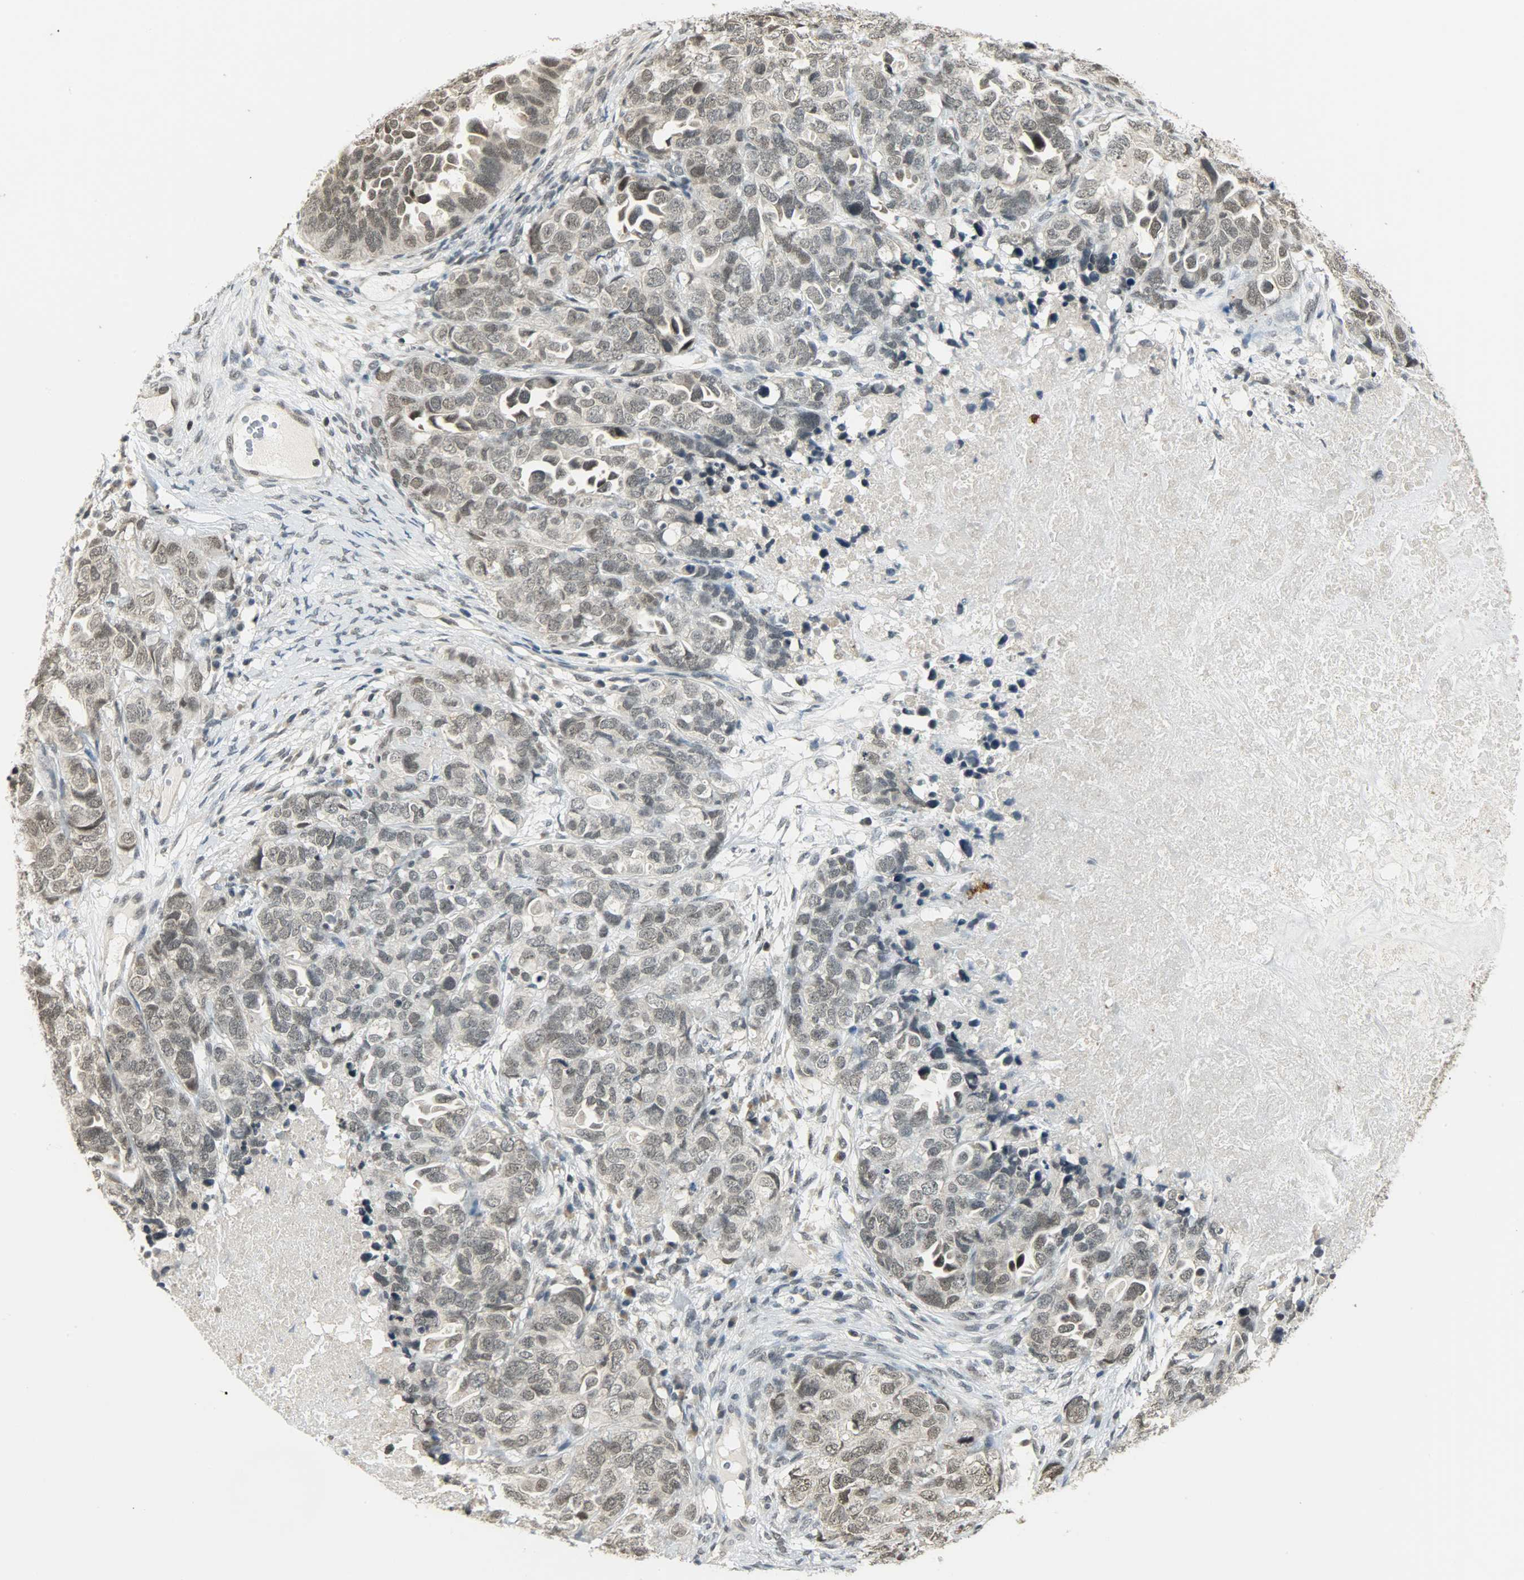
{"staining": {"intensity": "weak", "quantity": "25%-75%", "location": "nuclear"}, "tissue": "ovarian cancer", "cell_type": "Tumor cells", "image_type": "cancer", "snomed": [{"axis": "morphology", "description": "Cystadenocarcinoma, serous, NOS"}, {"axis": "topography", "description": "Ovary"}], "caption": "Immunohistochemistry (IHC) of serous cystadenocarcinoma (ovarian) reveals low levels of weak nuclear positivity in about 25%-75% of tumor cells.", "gene": "SMARCA5", "patient": {"sex": "female", "age": 82}}